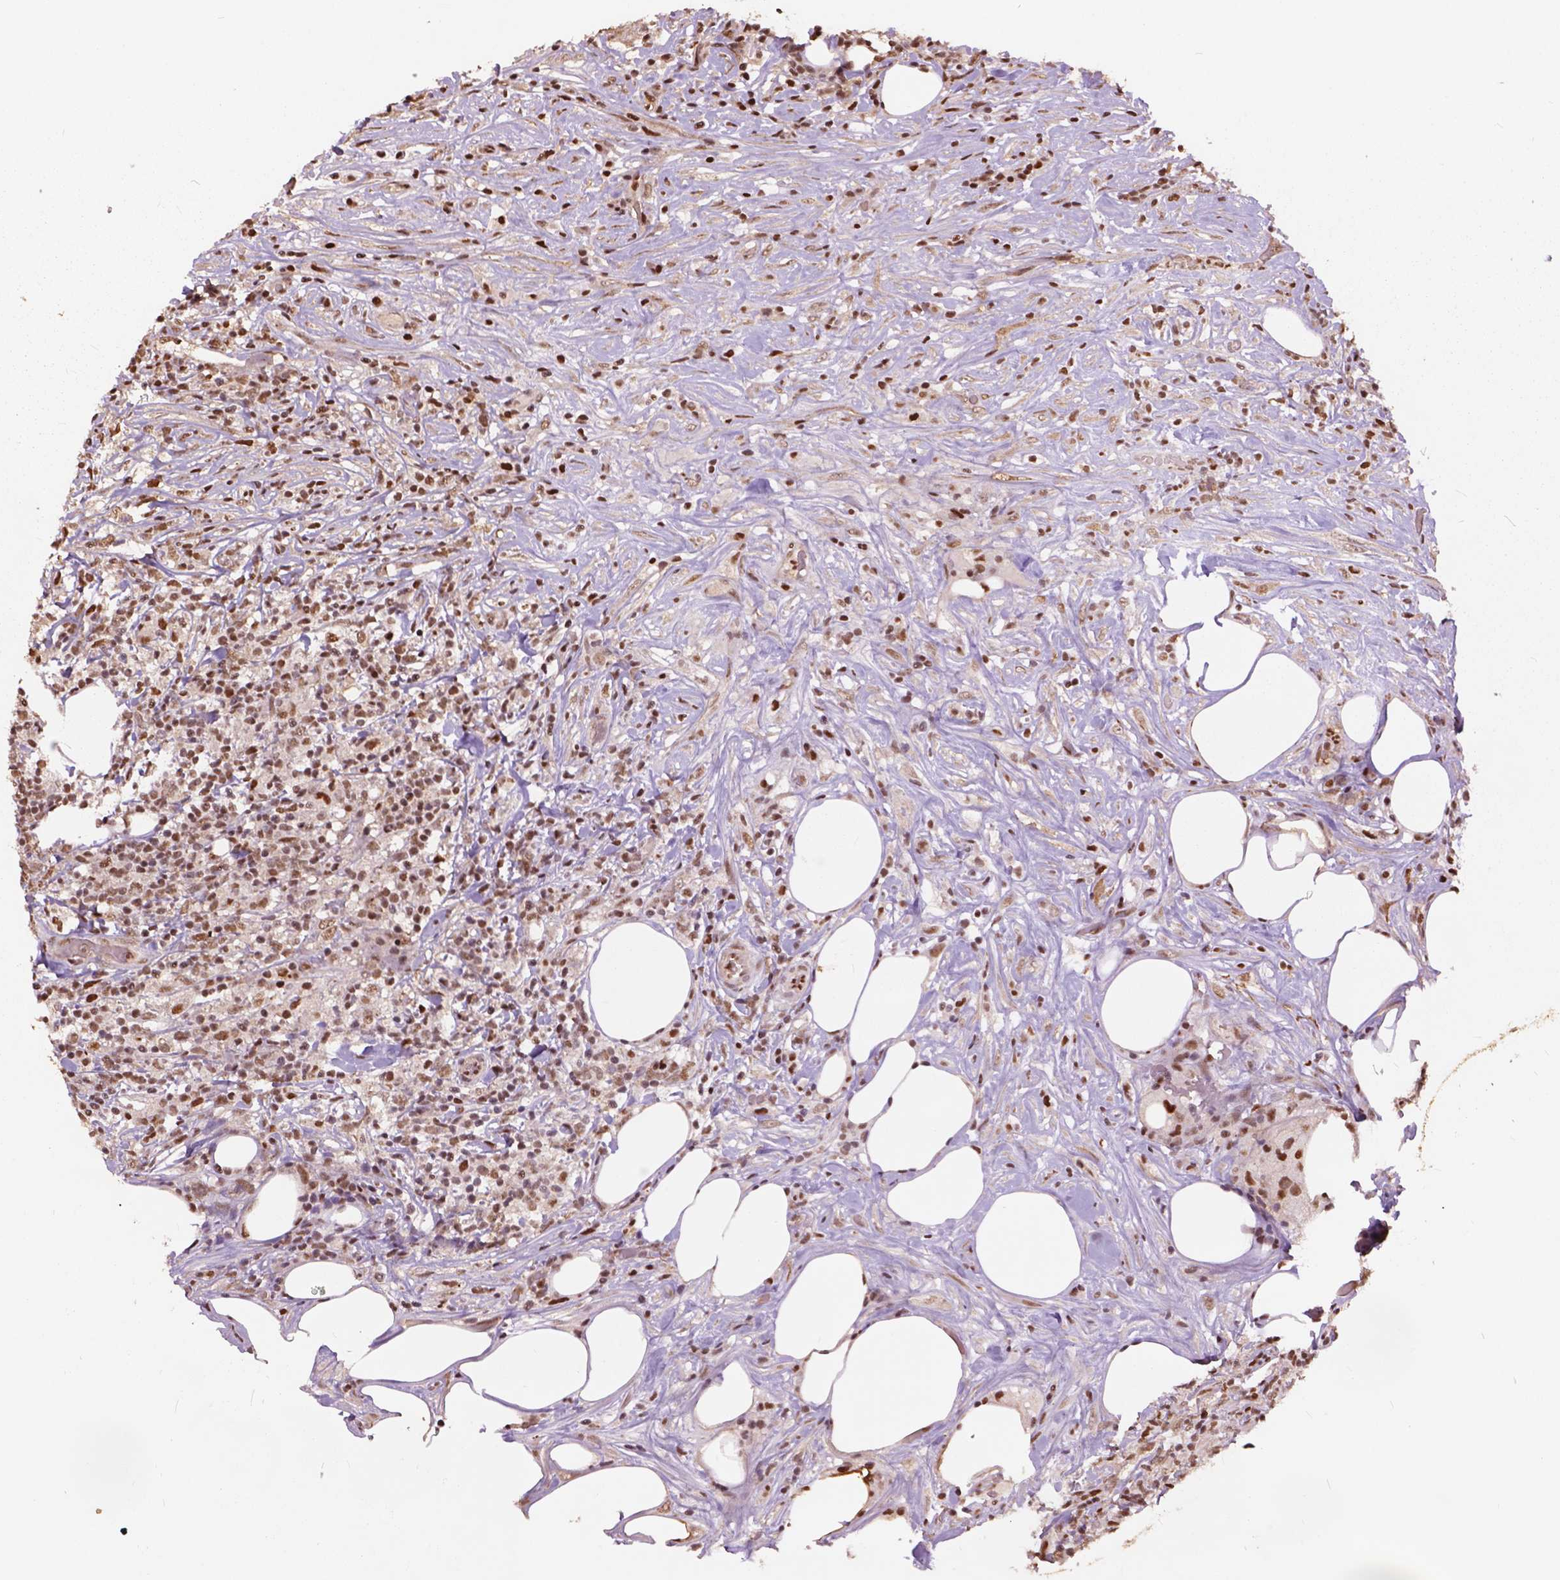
{"staining": {"intensity": "moderate", "quantity": ">75%", "location": "nuclear"}, "tissue": "lymphoma", "cell_type": "Tumor cells", "image_type": "cancer", "snomed": [{"axis": "morphology", "description": "Malignant lymphoma, non-Hodgkin's type, High grade"}, {"axis": "topography", "description": "Lymph node"}], "caption": "Protein staining of high-grade malignant lymphoma, non-Hodgkin's type tissue displays moderate nuclear positivity in about >75% of tumor cells.", "gene": "ANP32B", "patient": {"sex": "female", "age": 84}}